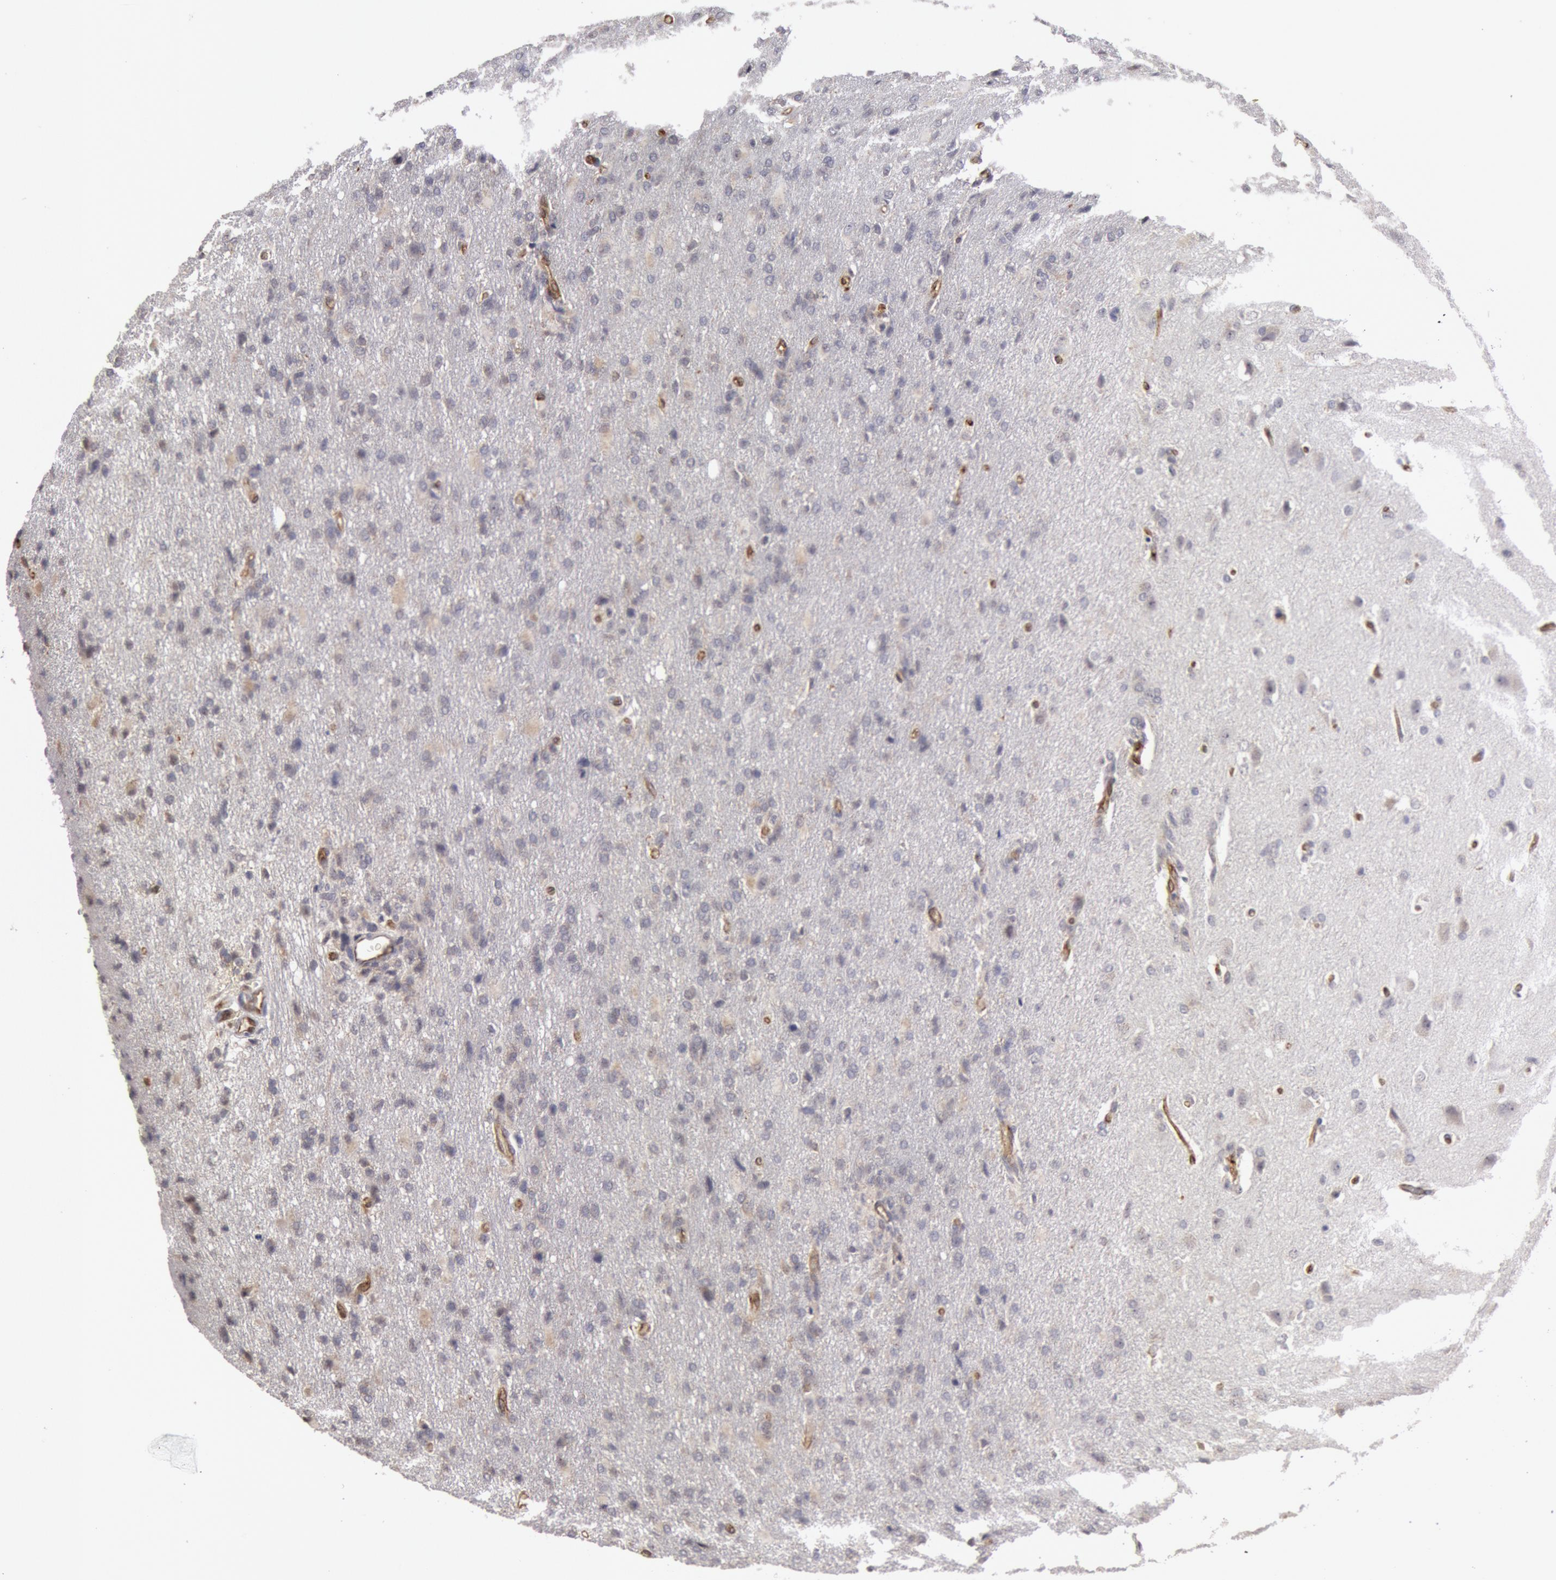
{"staining": {"intensity": "negative", "quantity": "none", "location": "none"}, "tissue": "glioma", "cell_type": "Tumor cells", "image_type": "cancer", "snomed": [{"axis": "morphology", "description": "Glioma, malignant, High grade"}, {"axis": "topography", "description": "Brain"}], "caption": "High power microscopy image of an immunohistochemistry micrograph of malignant glioma (high-grade), revealing no significant staining in tumor cells.", "gene": "TAP2", "patient": {"sex": "male", "age": 68}}